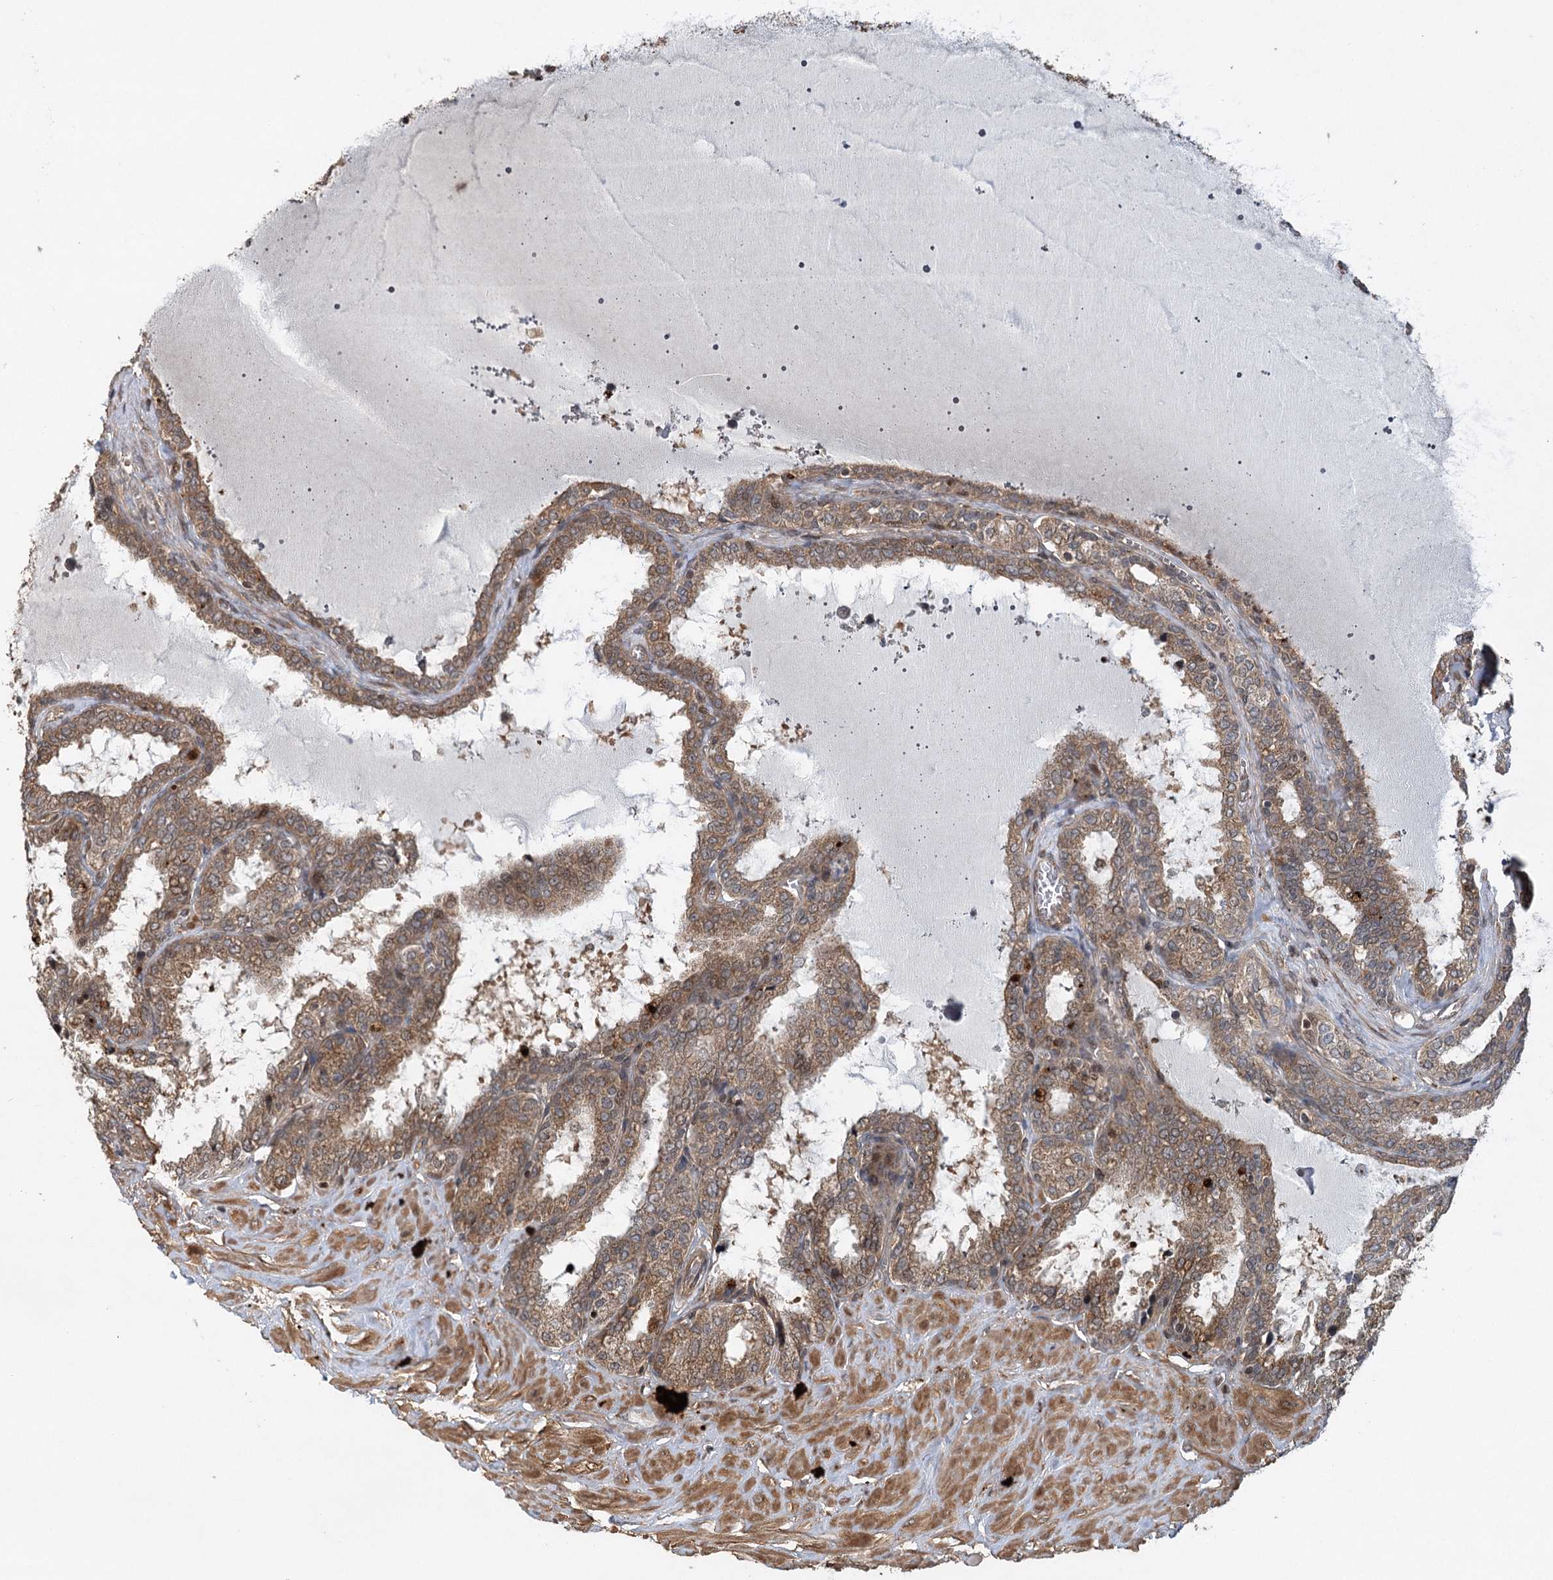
{"staining": {"intensity": "moderate", "quantity": ">75%", "location": "cytoplasmic/membranous"}, "tissue": "seminal vesicle", "cell_type": "Glandular cells", "image_type": "normal", "snomed": [{"axis": "morphology", "description": "Normal tissue, NOS"}, {"axis": "topography", "description": "Seminal veicle"}], "caption": "DAB (3,3'-diaminobenzidine) immunohistochemical staining of unremarkable seminal vesicle exhibits moderate cytoplasmic/membranous protein positivity in approximately >75% of glandular cells. Using DAB (3,3'-diaminobenzidine) (brown) and hematoxylin (blue) stains, captured at high magnification using brightfield microscopy.", "gene": "INSIG2", "patient": {"sex": "male", "age": 46}}